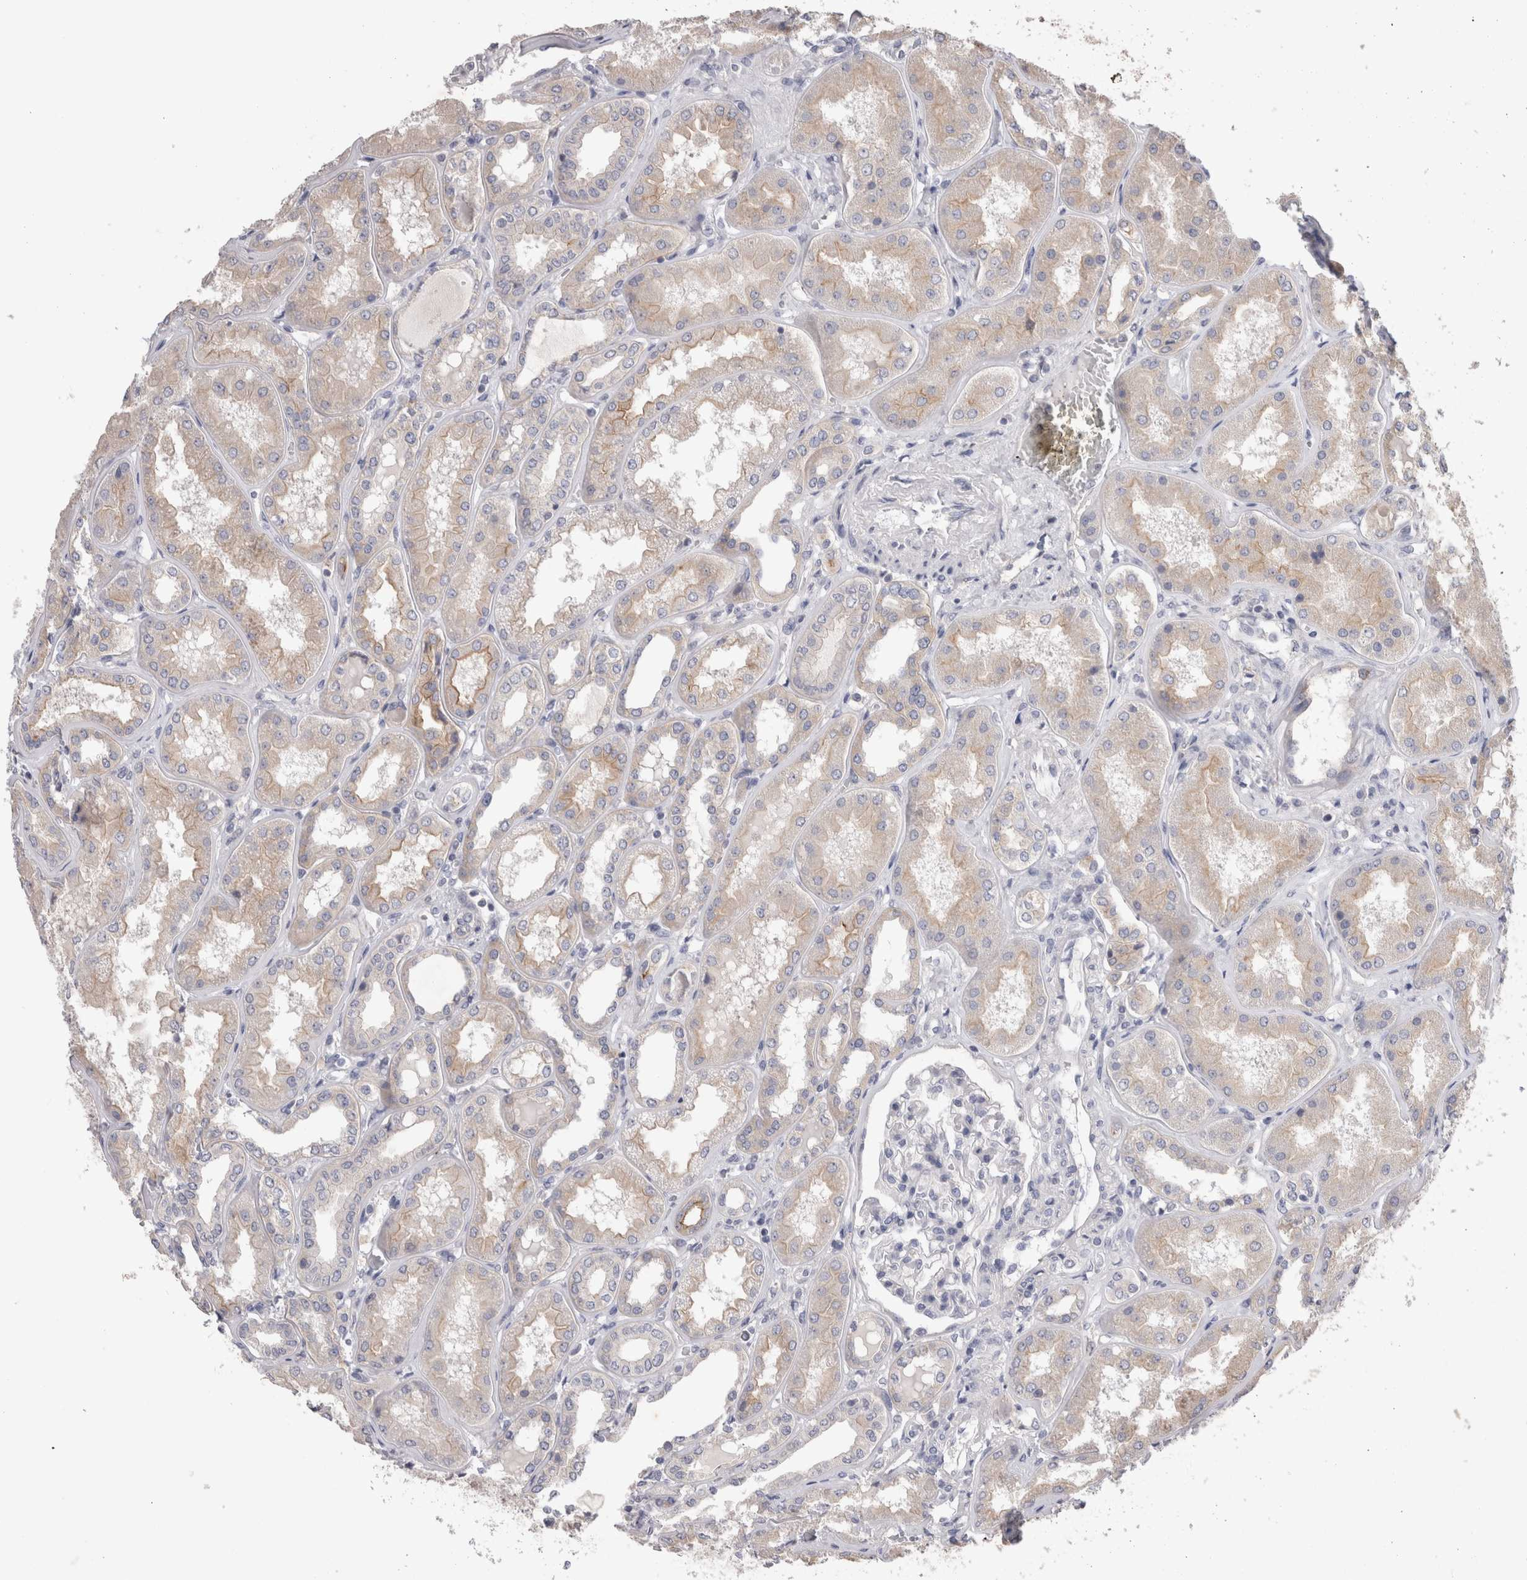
{"staining": {"intensity": "negative", "quantity": "none", "location": "none"}, "tissue": "kidney", "cell_type": "Cells in glomeruli", "image_type": "normal", "snomed": [{"axis": "morphology", "description": "Normal tissue, NOS"}, {"axis": "topography", "description": "Kidney"}], "caption": "Cells in glomeruli show no significant protein staining in normal kidney. Brightfield microscopy of IHC stained with DAB (3,3'-diaminobenzidine) (brown) and hematoxylin (blue), captured at high magnification.", "gene": "OTOR", "patient": {"sex": "female", "age": 56}}